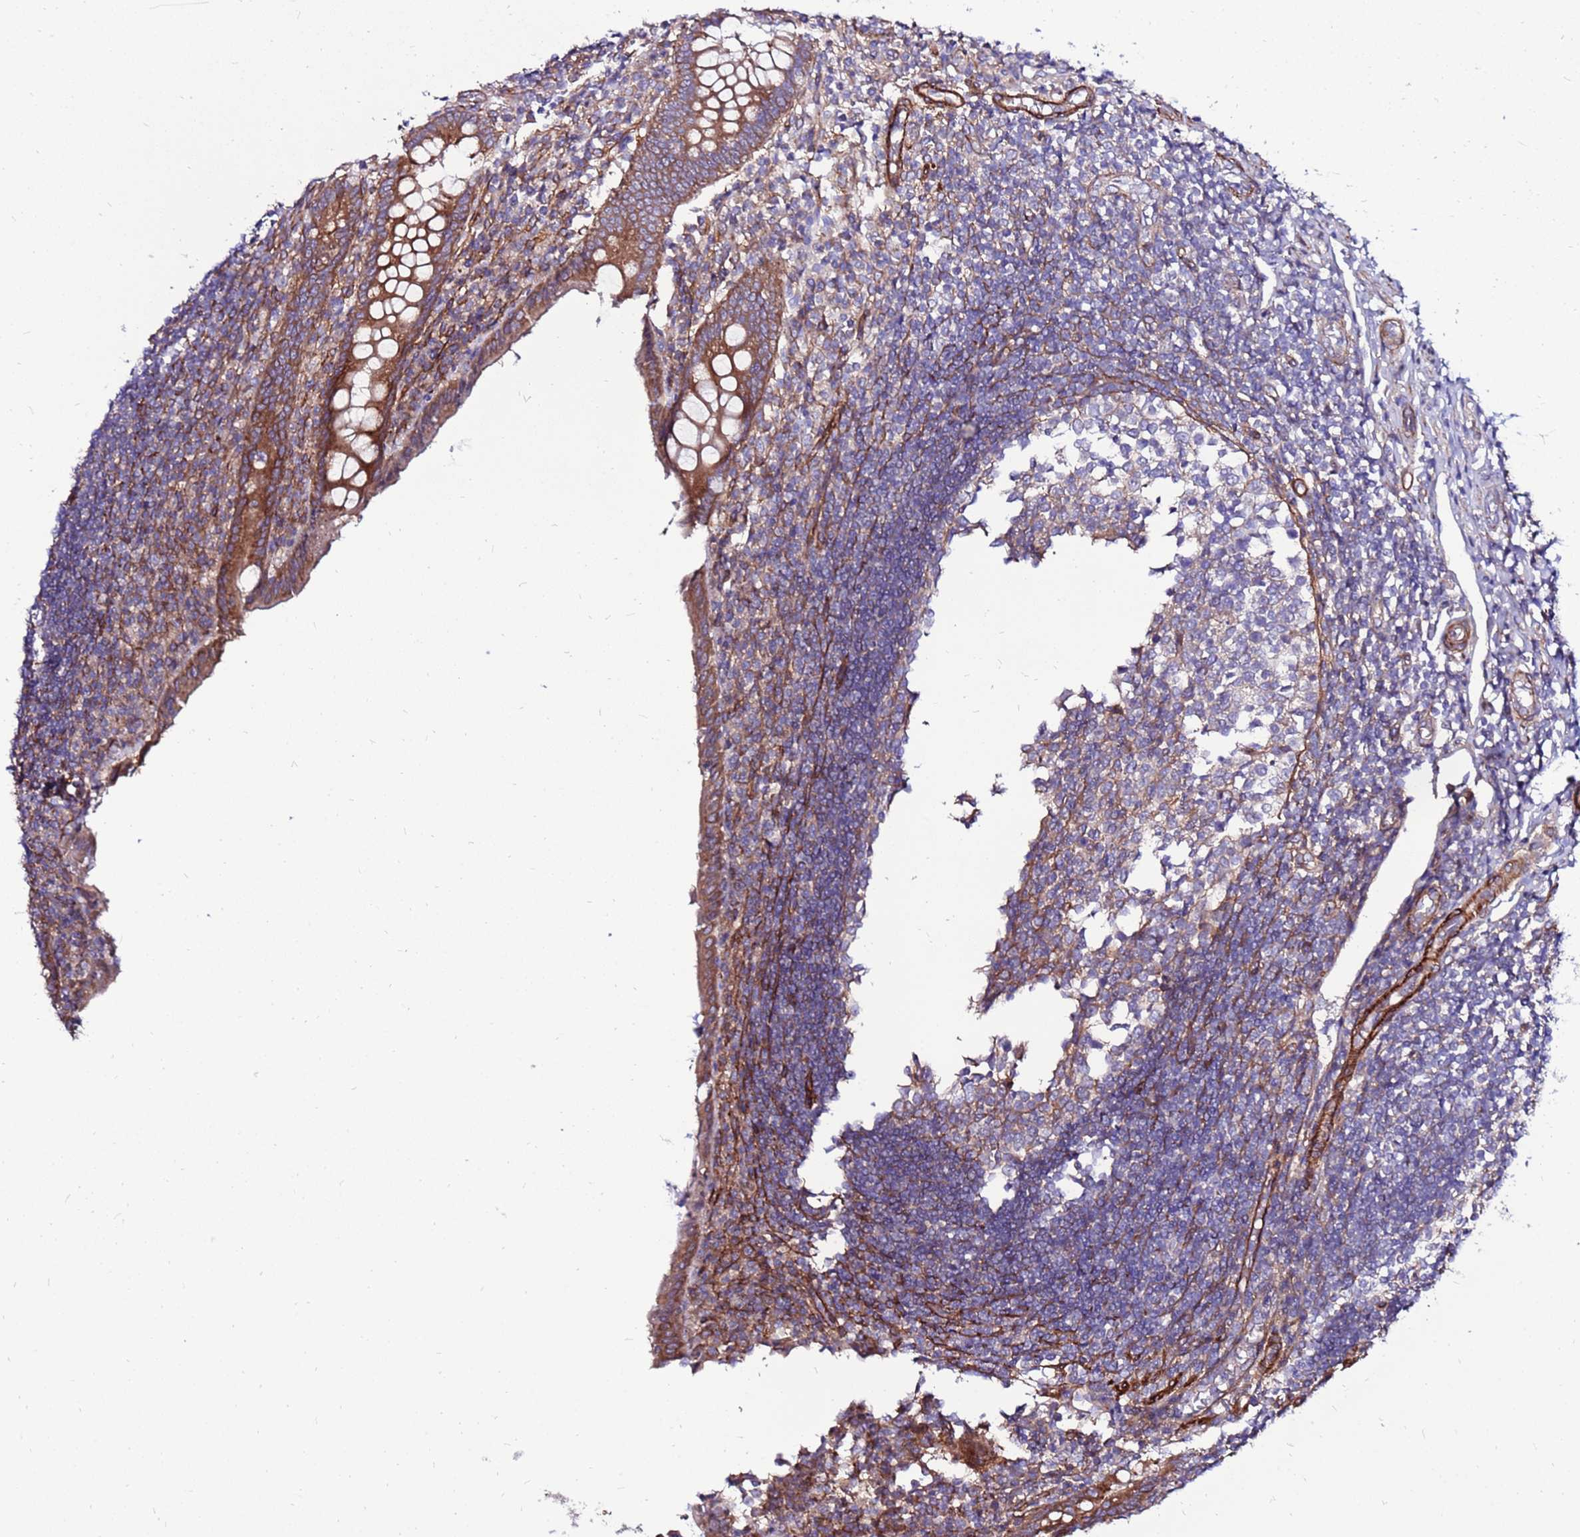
{"staining": {"intensity": "moderate", "quantity": ">75%", "location": "cytoplasmic/membranous"}, "tissue": "appendix", "cell_type": "Glandular cells", "image_type": "normal", "snomed": [{"axis": "morphology", "description": "Normal tissue, NOS"}, {"axis": "topography", "description": "Appendix"}], "caption": "Appendix stained for a protein reveals moderate cytoplasmic/membranous positivity in glandular cells. (Brightfield microscopy of DAB IHC at high magnification).", "gene": "EI24", "patient": {"sex": "female", "age": 17}}